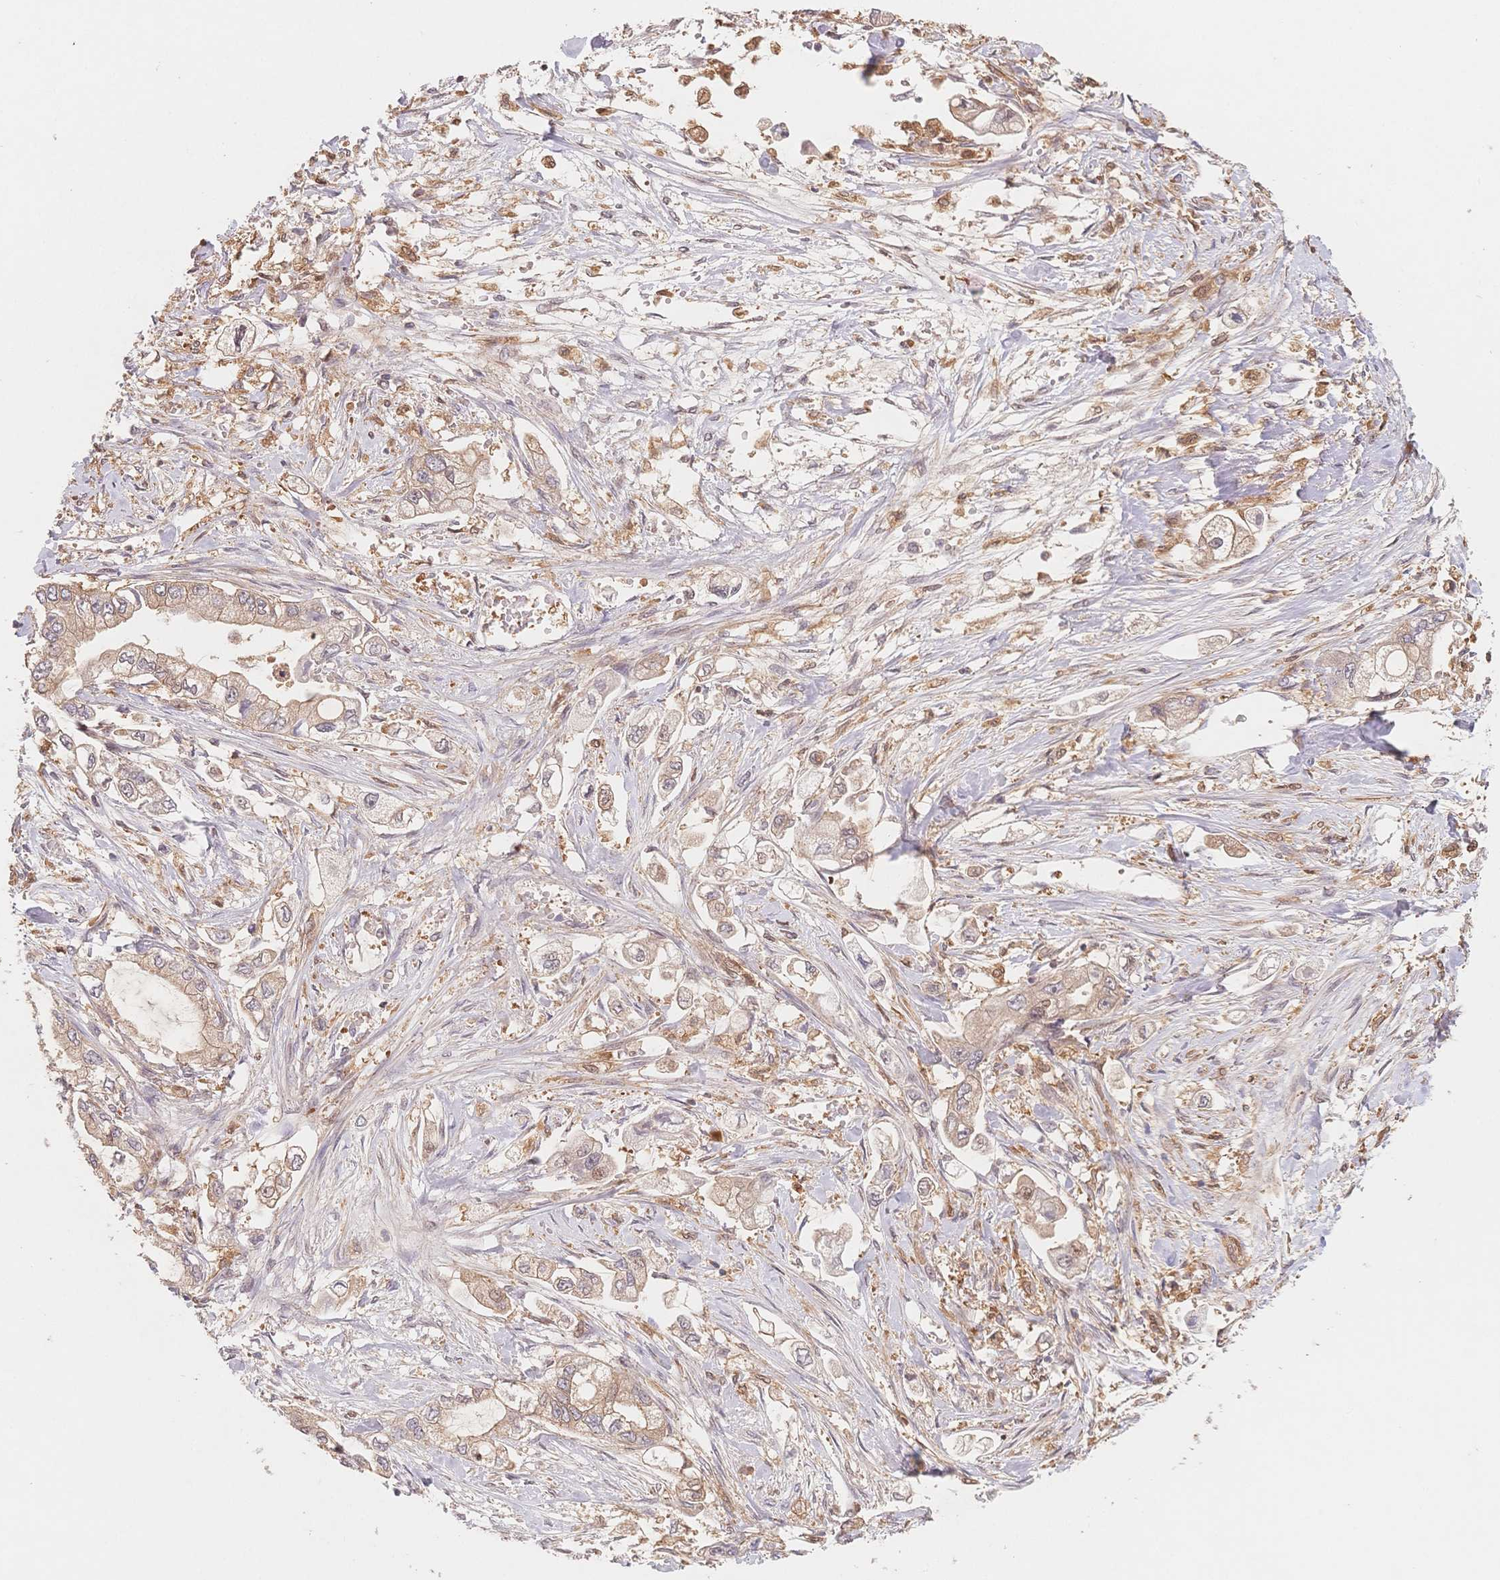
{"staining": {"intensity": "weak", "quantity": "25%-75%", "location": "cytoplasmic/membranous"}, "tissue": "stomach cancer", "cell_type": "Tumor cells", "image_type": "cancer", "snomed": [{"axis": "morphology", "description": "Adenocarcinoma, NOS"}, {"axis": "topography", "description": "Stomach"}], "caption": "An image of human stomach adenocarcinoma stained for a protein displays weak cytoplasmic/membranous brown staining in tumor cells. The staining was performed using DAB to visualize the protein expression in brown, while the nuclei were stained in blue with hematoxylin (Magnification: 20x).", "gene": "C12orf75", "patient": {"sex": "male", "age": 62}}